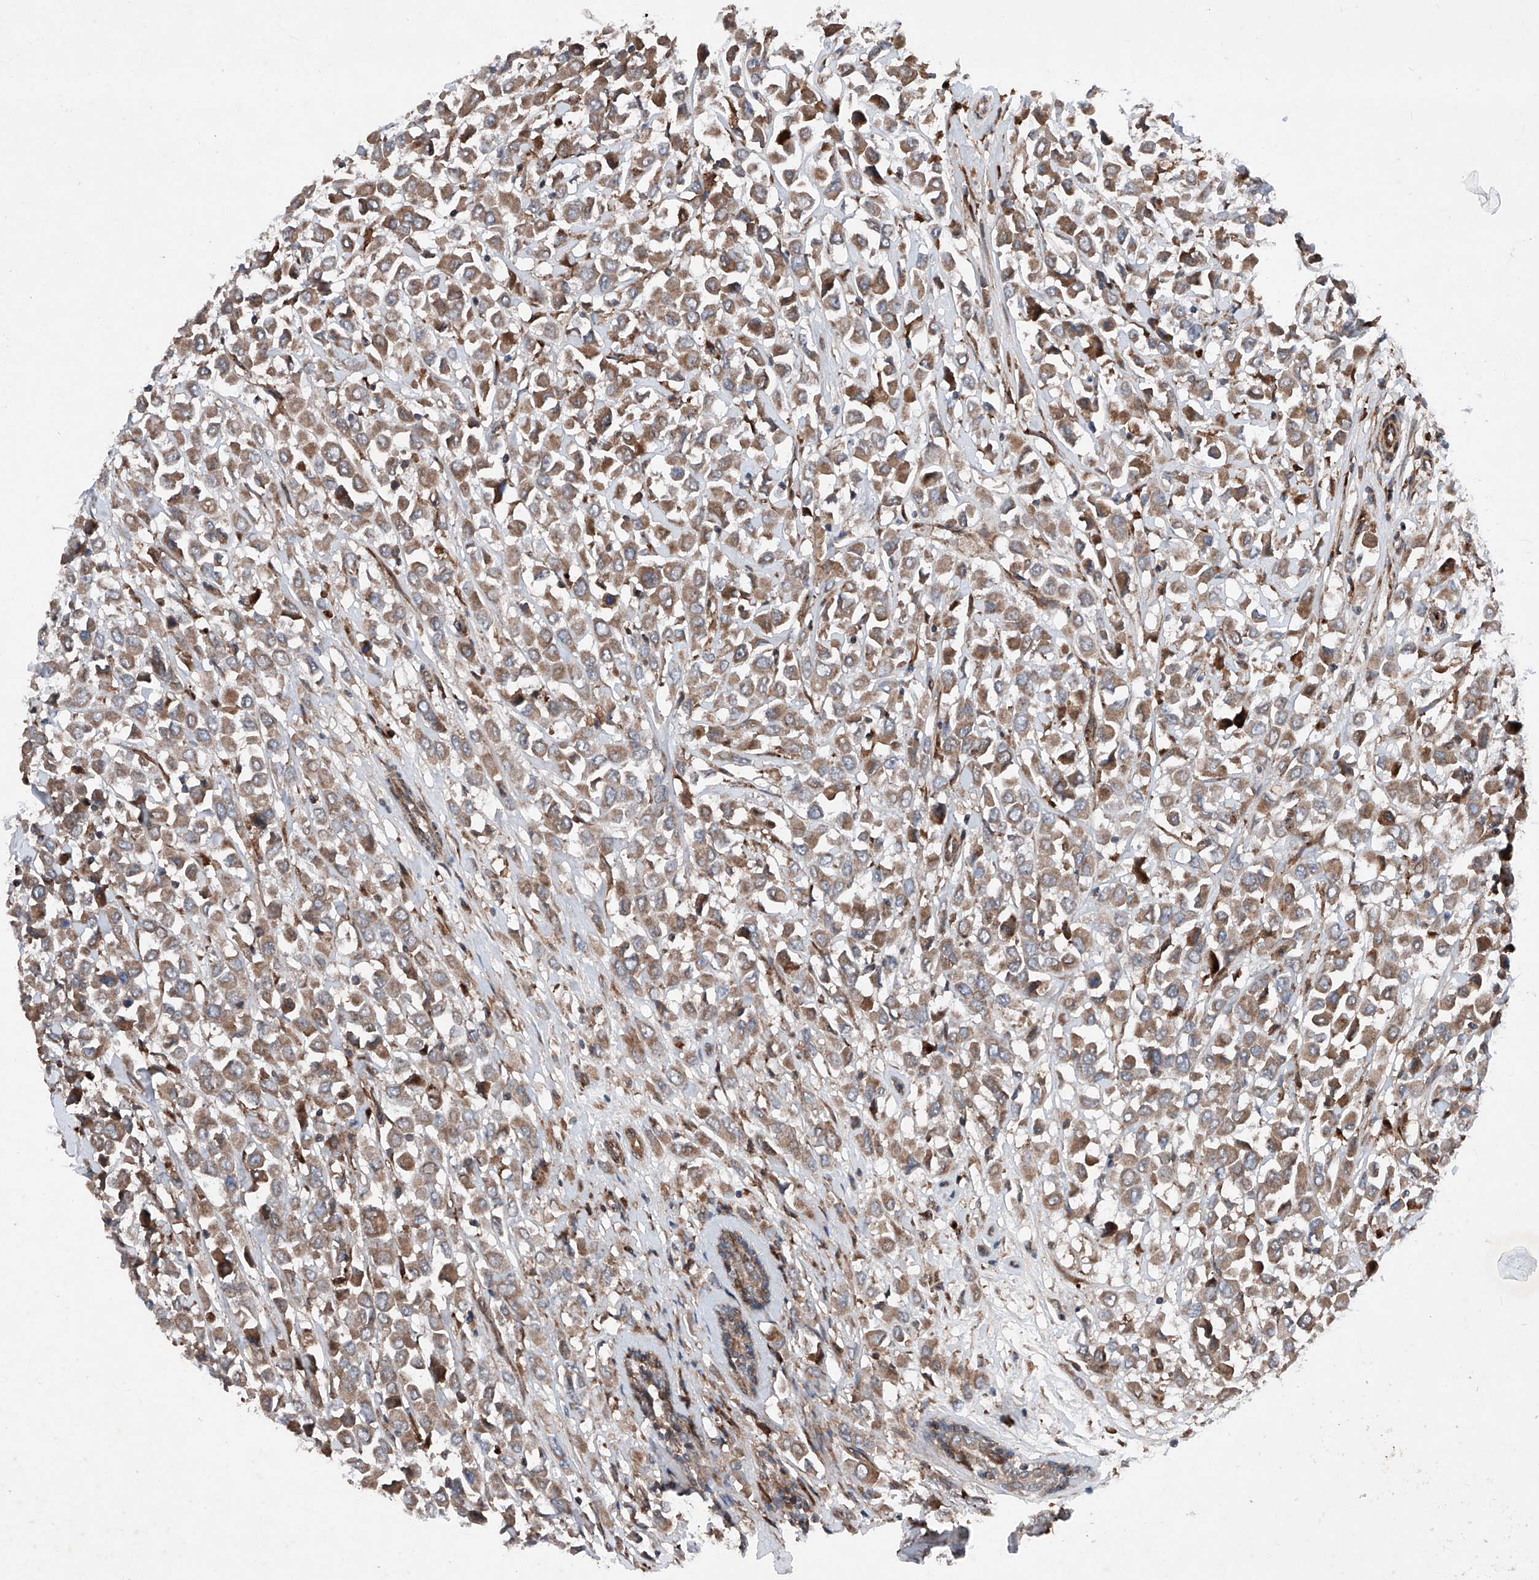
{"staining": {"intensity": "moderate", "quantity": ">75%", "location": "cytoplasmic/membranous"}, "tissue": "breast cancer", "cell_type": "Tumor cells", "image_type": "cancer", "snomed": [{"axis": "morphology", "description": "Duct carcinoma"}, {"axis": "topography", "description": "Breast"}], "caption": "Immunohistochemical staining of human breast cancer (invasive ductal carcinoma) displays moderate cytoplasmic/membranous protein staining in about >75% of tumor cells.", "gene": "DAD1", "patient": {"sex": "female", "age": 61}}